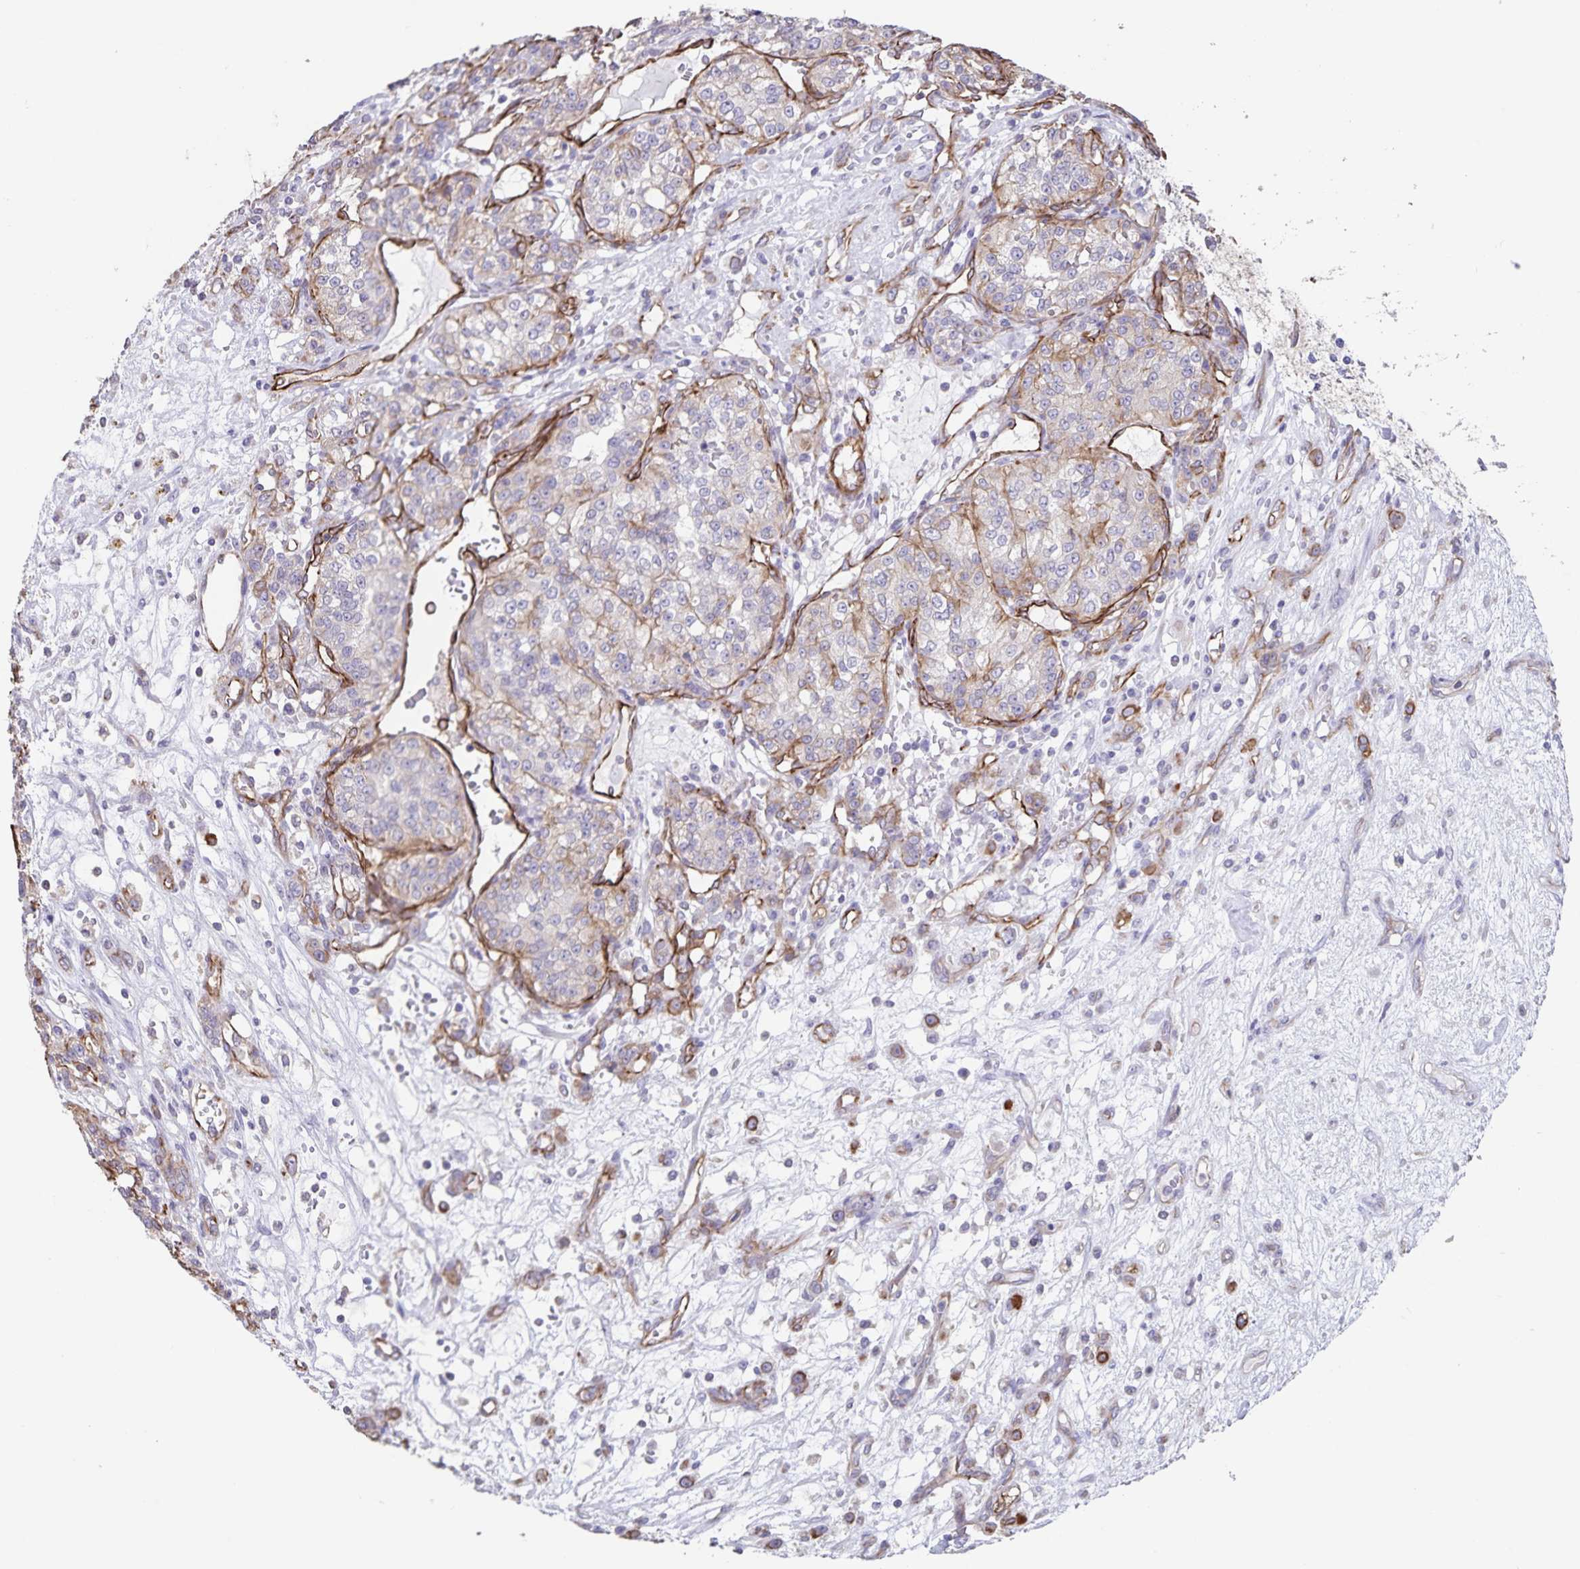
{"staining": {"intensity": "negative", "quantity": "none", "location": "none"}, "tissue": "renal cancer", "cell_type": "Tumor cells", "image_type": "cancer", "snomed": [{"axis": "morphology", "description": "Adenocarcinoma, NOS"}, {"axis": "topography", "description": "Kidney"}], "caption": "Tumor cells show no significant staining in adenocarcinoma (renal).", "gene": "SYNM", "patient": {"sex": "female", "age": 63}}